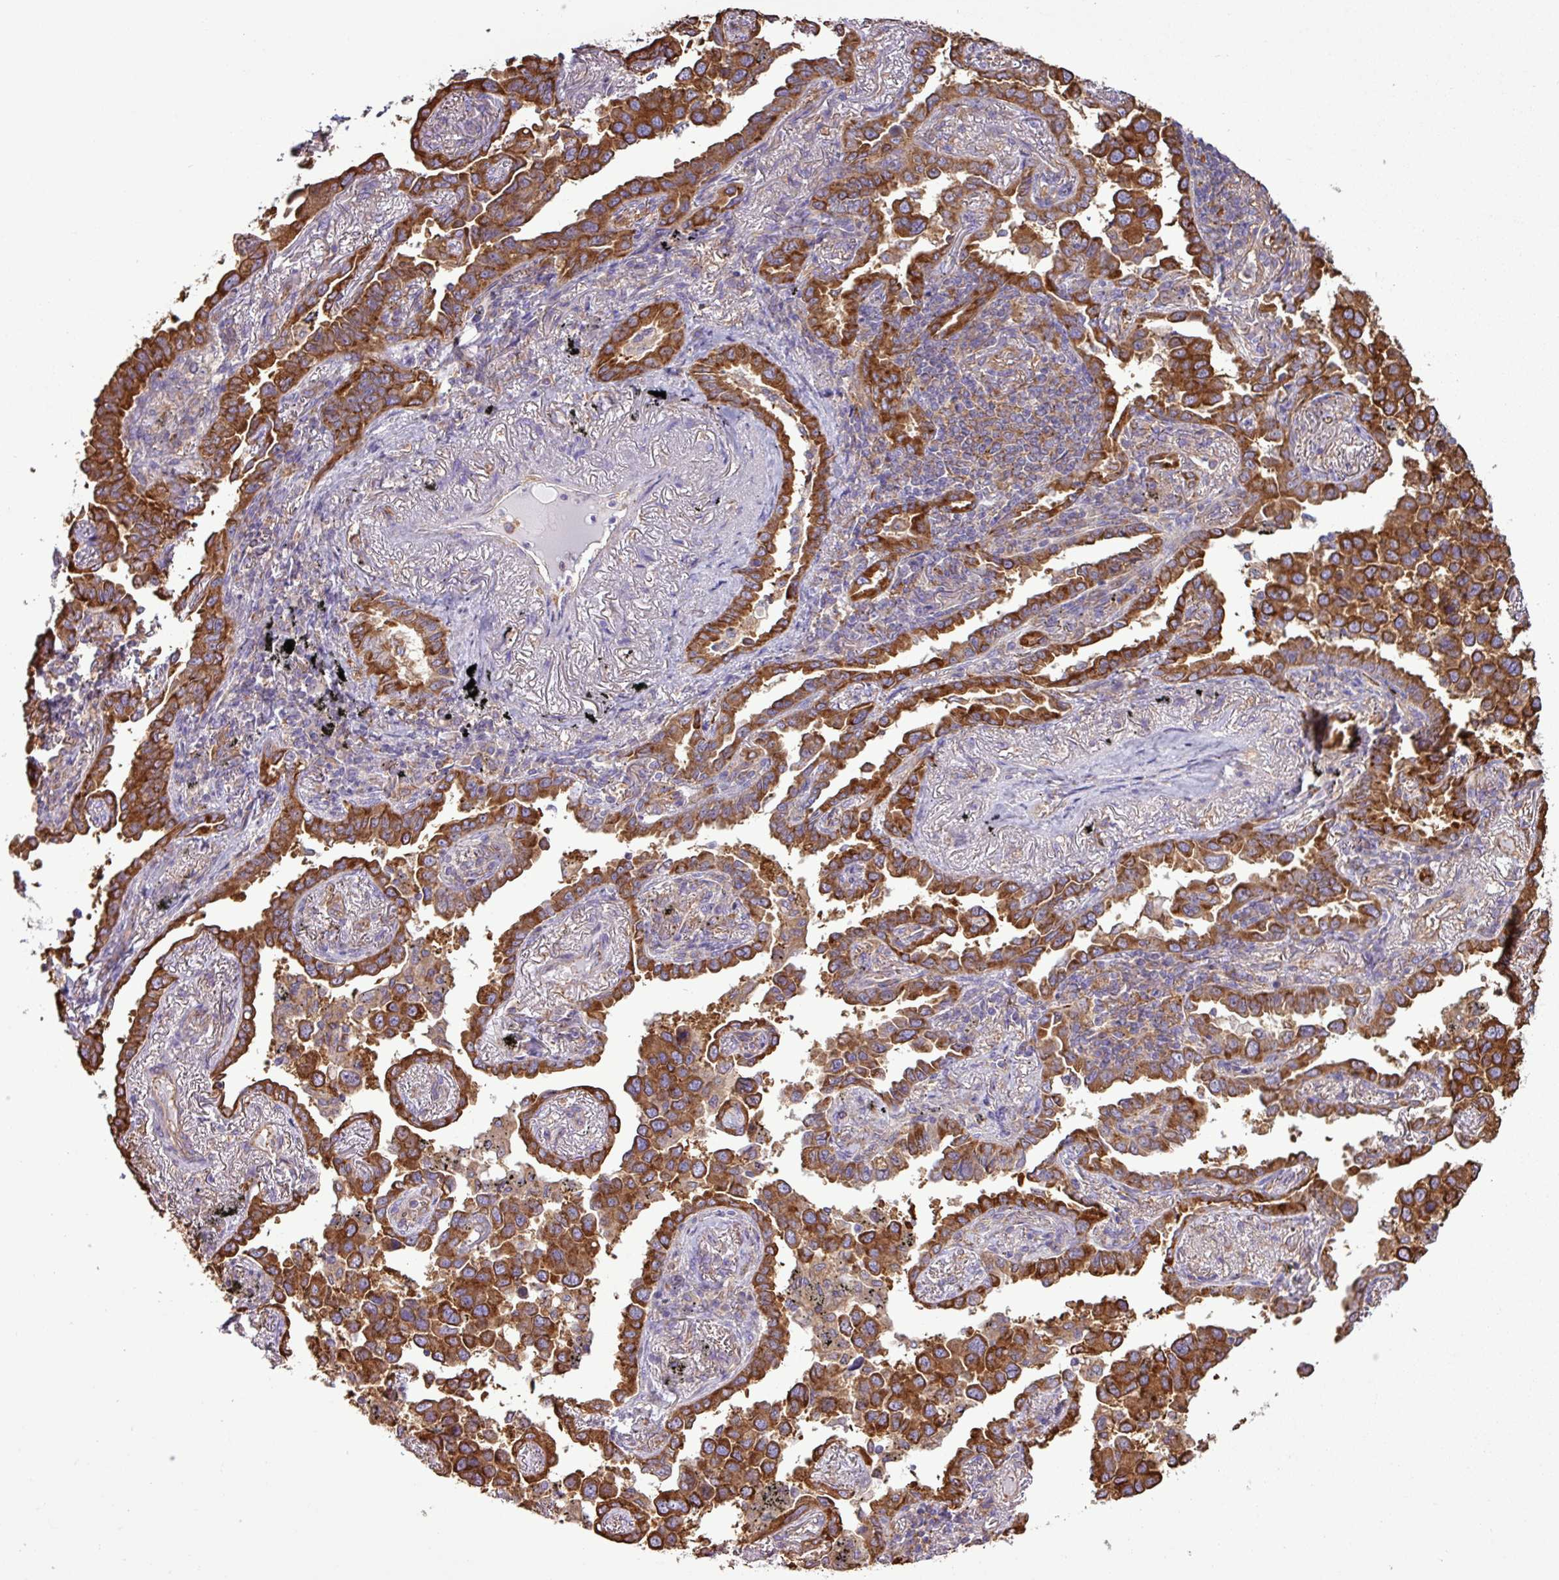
{"staining": {"intensity": "strong", "quantity": ">75%", "location": "cytoplasmic/membranous"}, "tissue": "lung cancer", "cell_type": "Tumor cells", "image_type": "cancer", "snomed": [{"axis": "morphology", "description": "Adenocarcinoma, NOS"}, {"axis": "topography", "description": "Lung"}], "caption": "The histopathology image displays a brown stain indicating the presence of a protein in the cytoplasmic/membranous of tumor cells in lung adenocarcinoma.", "gene": "PACSIN2", "patient": {"sex": "male", "age": 67}}